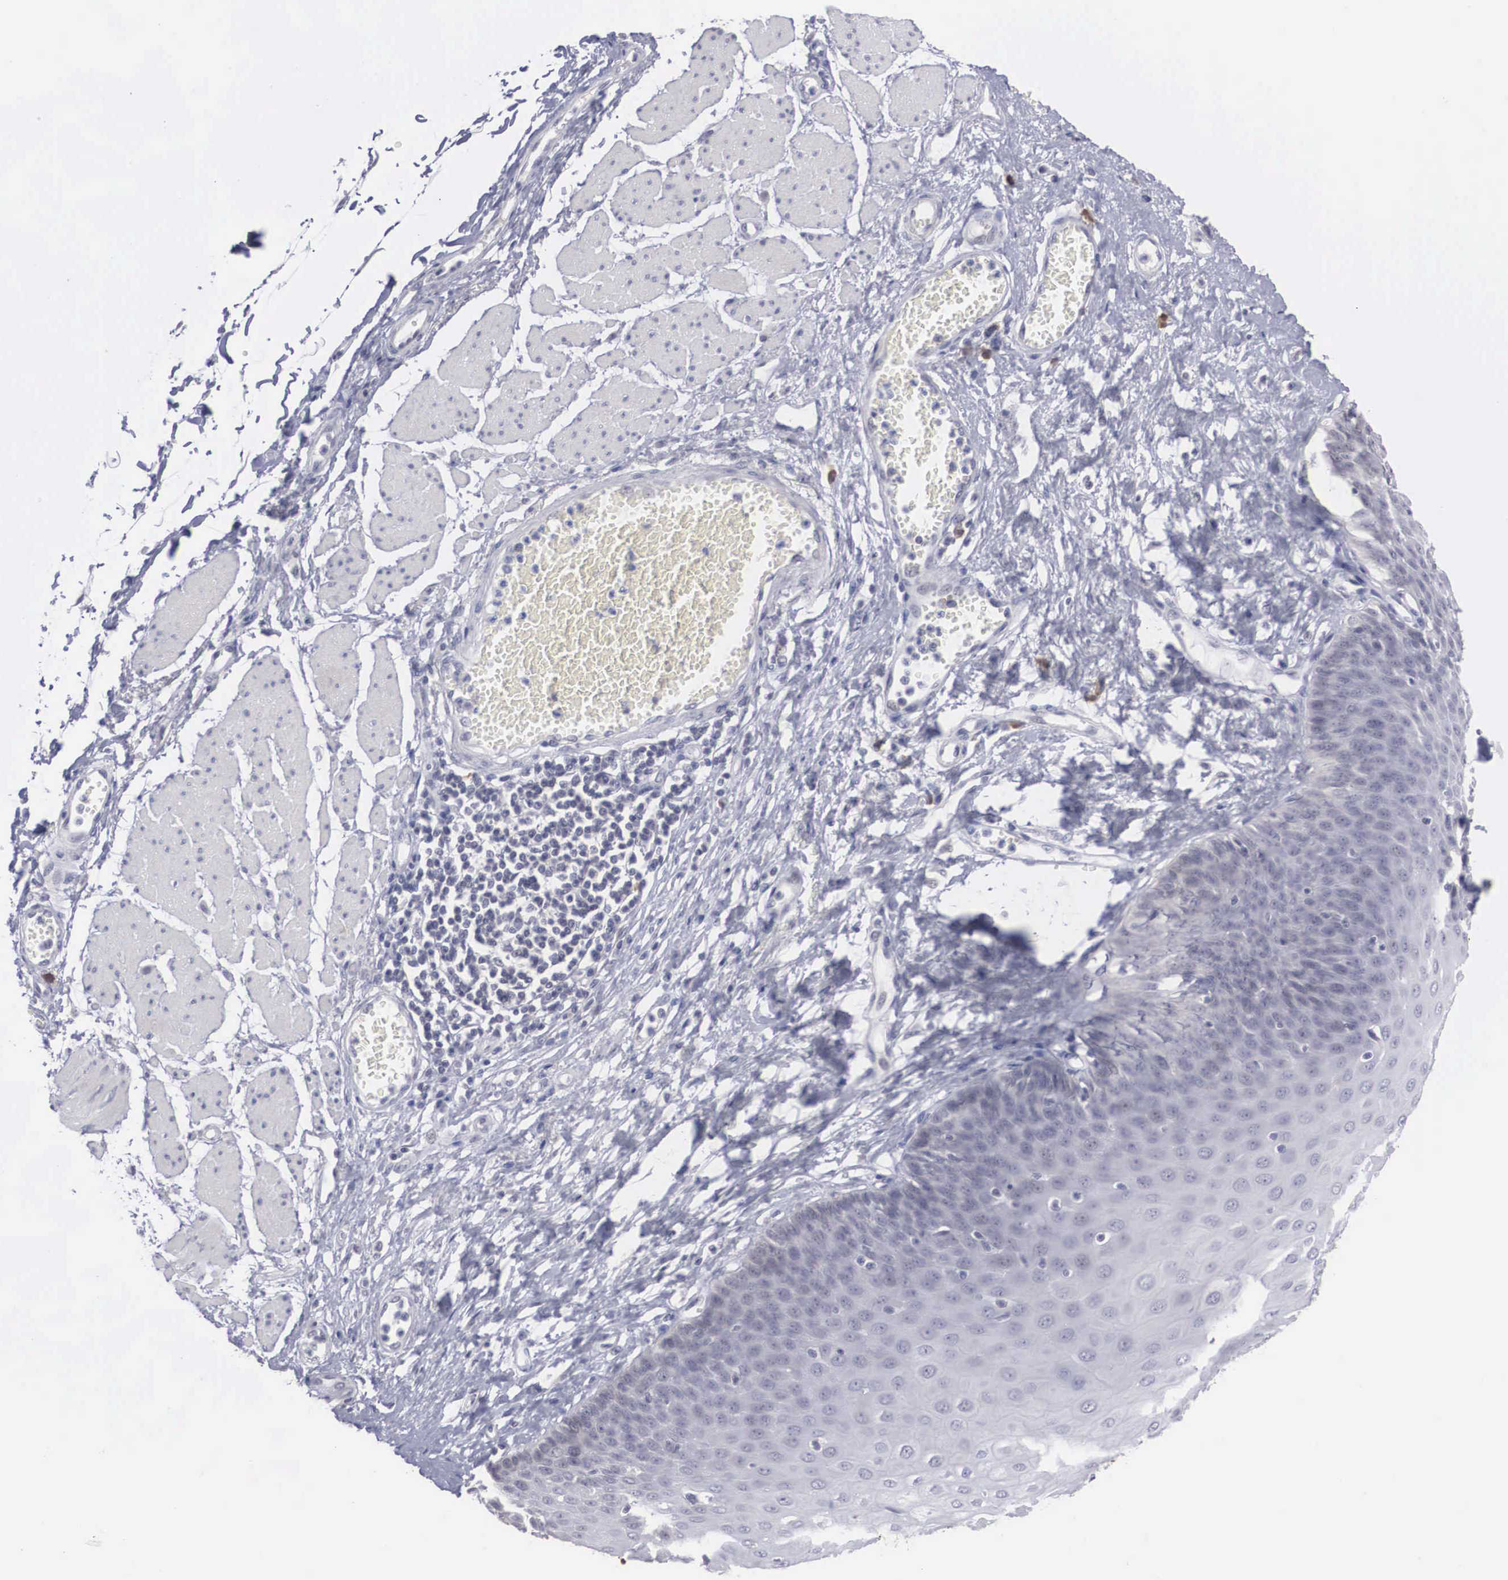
{"staining": {"intensity": "negative", "quantity": "none", "location": "none"}, "tissue": "esophagus", "cell_type": "Squamous epithelial cells", "image_type": "normal", "snomed": [{"axis": "morphology", "description": "Normal tissue, NOS"}, {"axis": "topography", "description": "Esophagus"}], "caption": "Immunohistochemical staining of benign human esophagus shows no significant staining in squamous epithelial cells. Brightfield microscopy of immunohistochemistry stained with DAB (brown) and hematoxylin (blue), captured at high magnification.", "gene": "WDR89", "patient": {"sex": "male", "age": 65}}